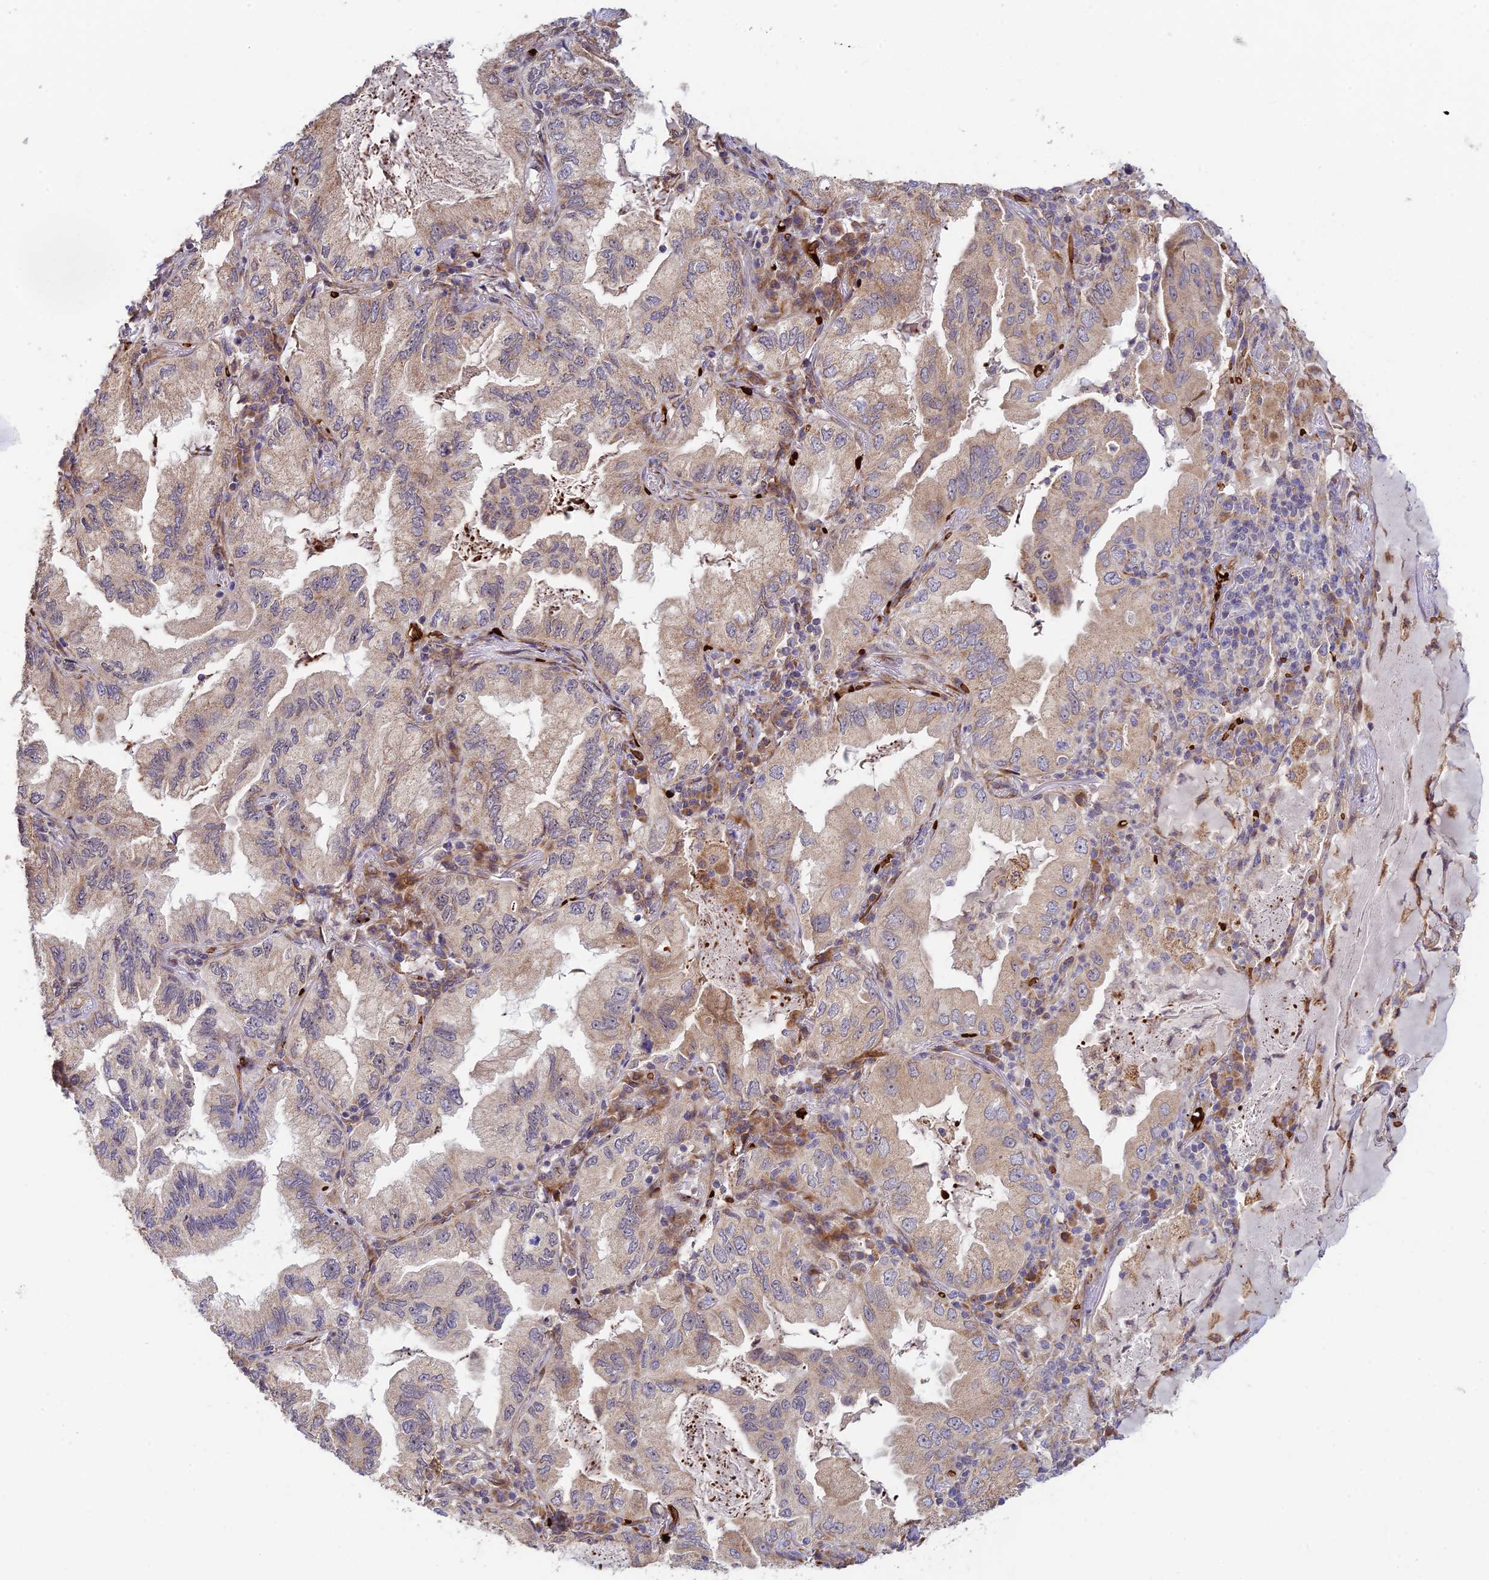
{"staining": {"intensity": "weak", "quantity": "25%-75%", "location": "cytoplasmic/membranous"}, "tissue": "lung cancer", "cell_type": "Tumor cells", "image_type": "cancer", "snomed": [{"axis": "morphology", "description": "Adenocarcinoma, NOS"}, {"axis": "topography", "description": "Lung"}], "caption": "Immunohistochemical staining of human lung adenocarcinoma shows weak cytoplasmic/membranous protein expression in about 25%-75% of tumor cells.", "gene": "UFSP2", "patient": {"sex": "female", "age": 69}}